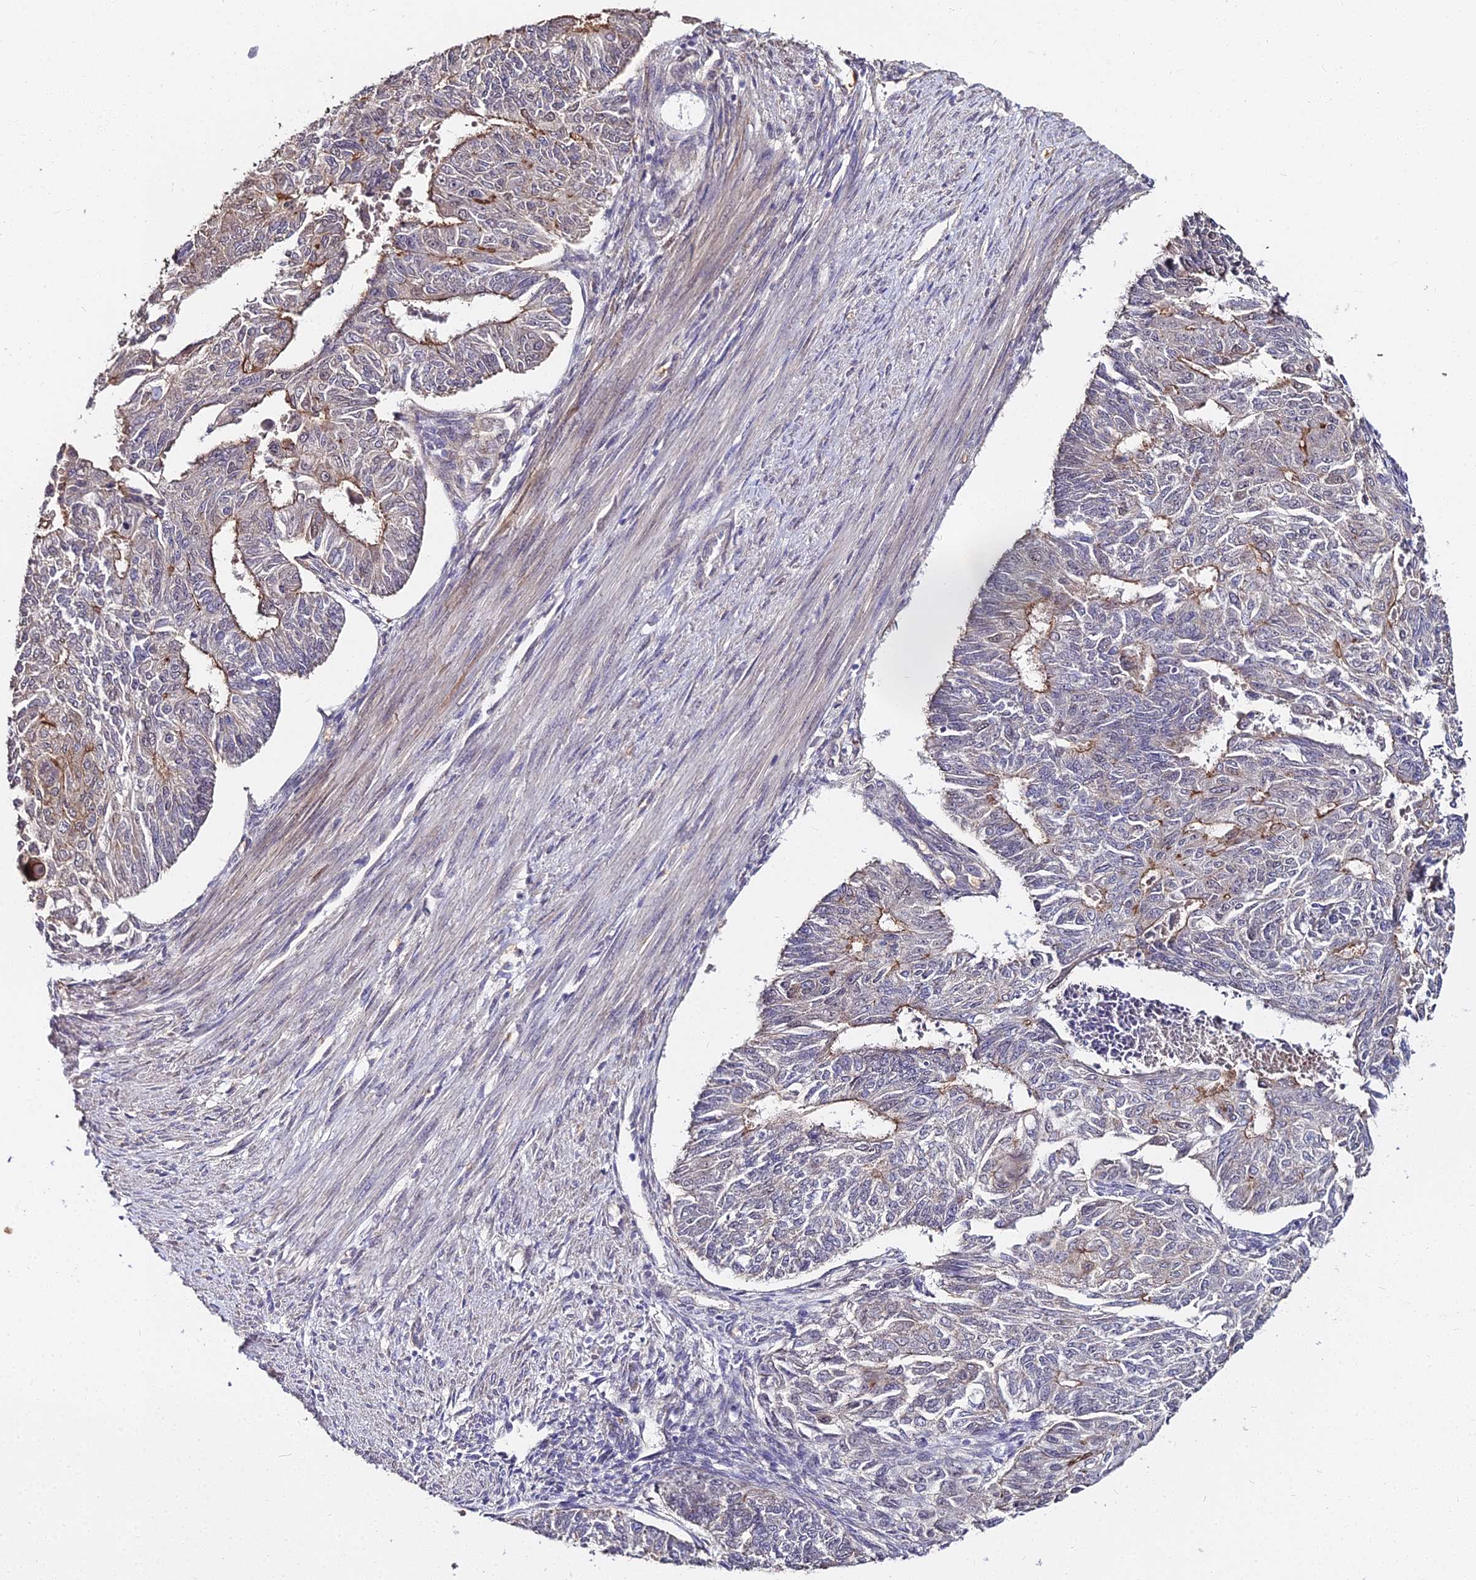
{"staining": {"intensity": "moderate", "quantity": "25%-75%", "location": "cytoplasmic/membranous"}, "tissue": "endometrial cancer", "cell_type": "Tumor cells", "image_type": "cancer", "snomed": [{"axis": "morphology", "description": "Adenocarcinoma, NOS"}, {"axis": "topography", "description": "Endometrium"}], "caption": "Immunohistochemical staining of adenocarcinoma (endometrial) shows medium levels of moderate cytoplasmic/membranous protein expression in about 25%-75% of tumor cells.", "gene": "ZDBF2", "patient": {"sex": "female", "age": 32}}